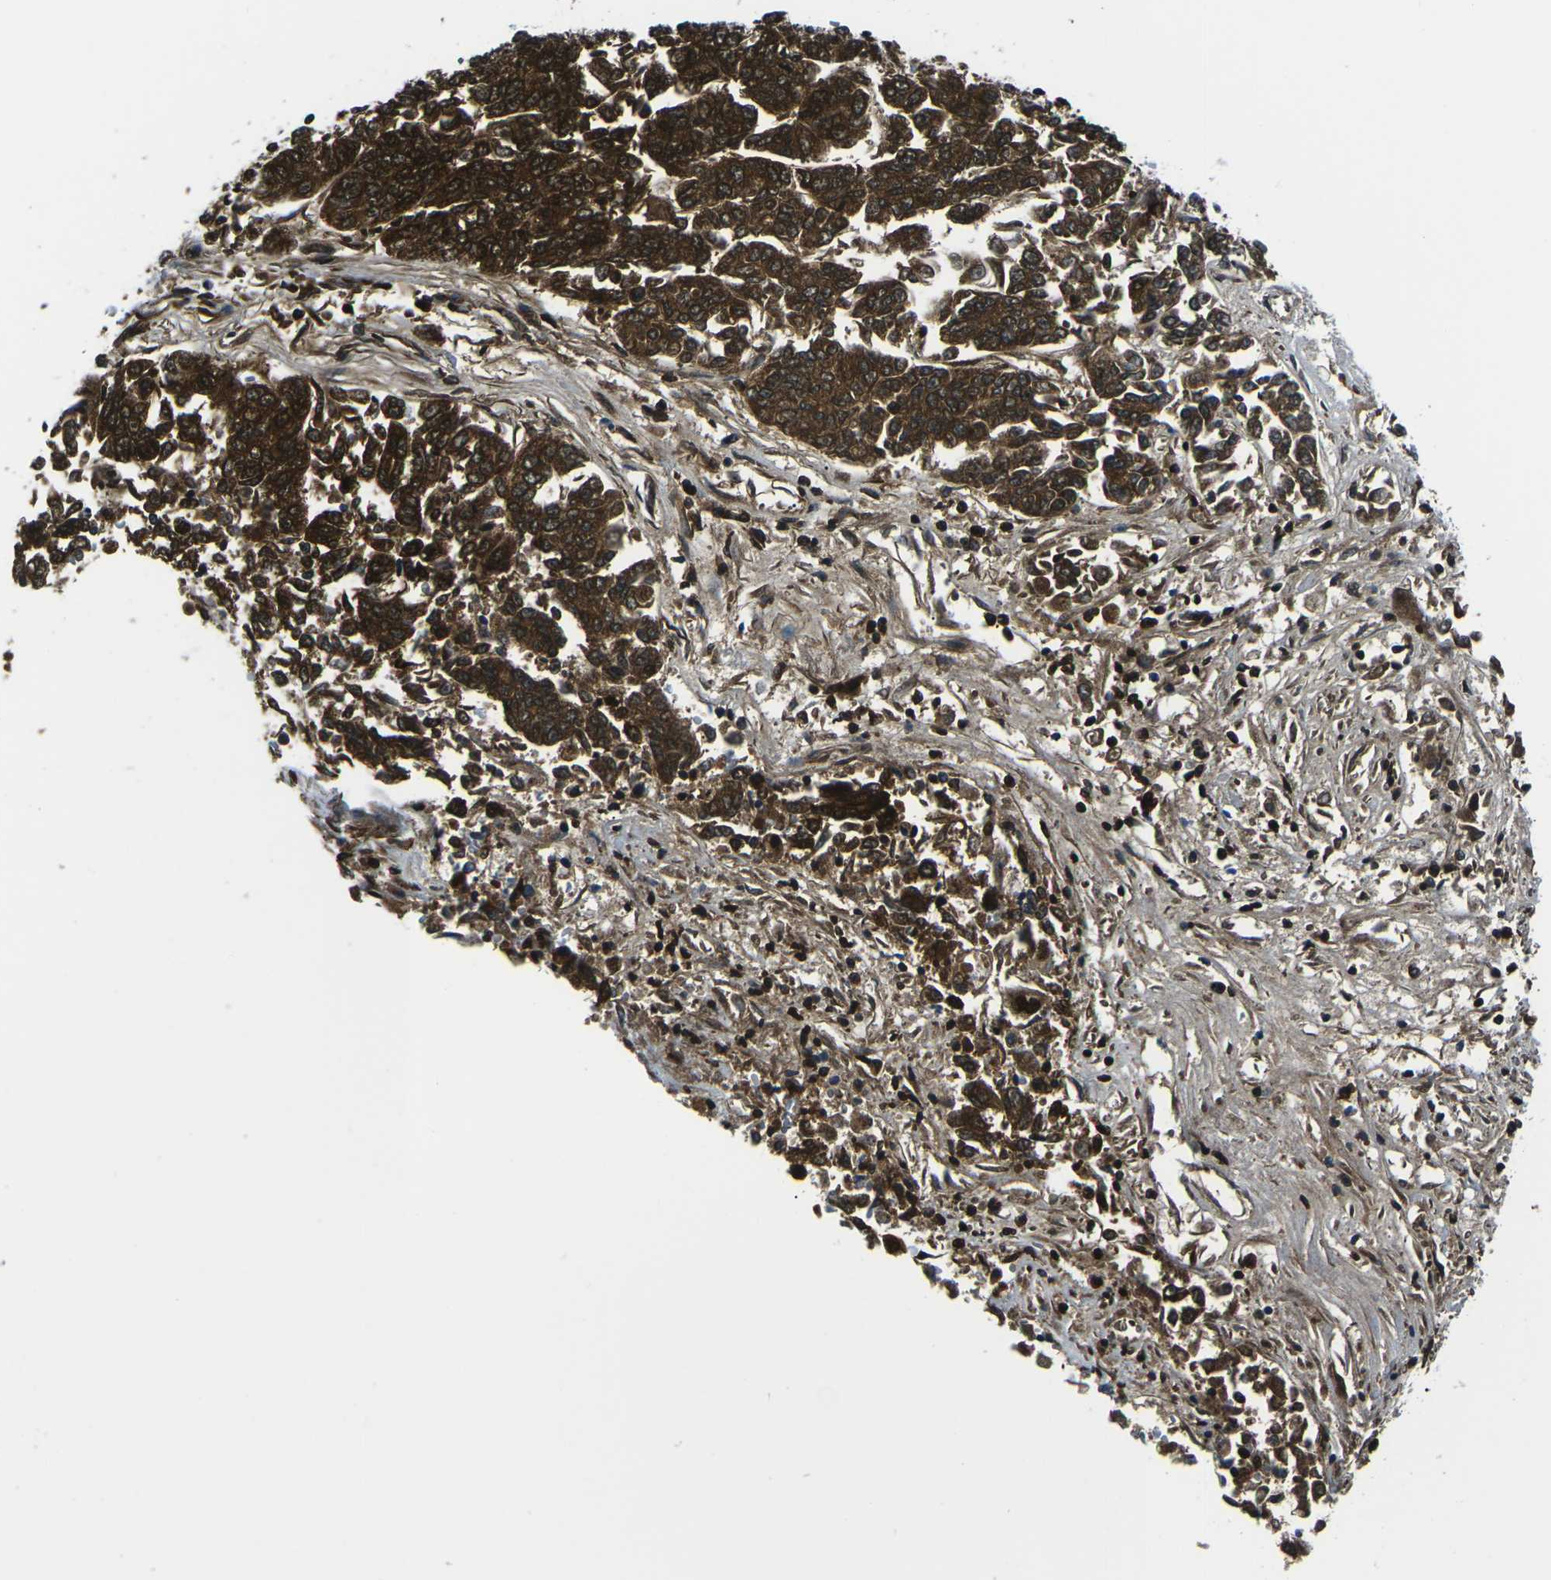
{"staining": {"intensity": "strong", "quantity": ">75%", "location": "cytoplasmic/membranous"}, "tissue": "lung cancer", "cell_type": "Tumor cells", "image_type": "cancer", "snomed": [{"axis": "morphology", "description": "Adenocarcinoma, NOS"}, {"axis": "topography", "description": "Lung"}], "caption": "Immunohistochemistry (IHC) of lung cancer displays high levels of strong cytoplasmic/membranous staining in approximately >75% of tumor cells.", "gene": "HNRNPL", "patient": {"sex": "male", "age": 84}}